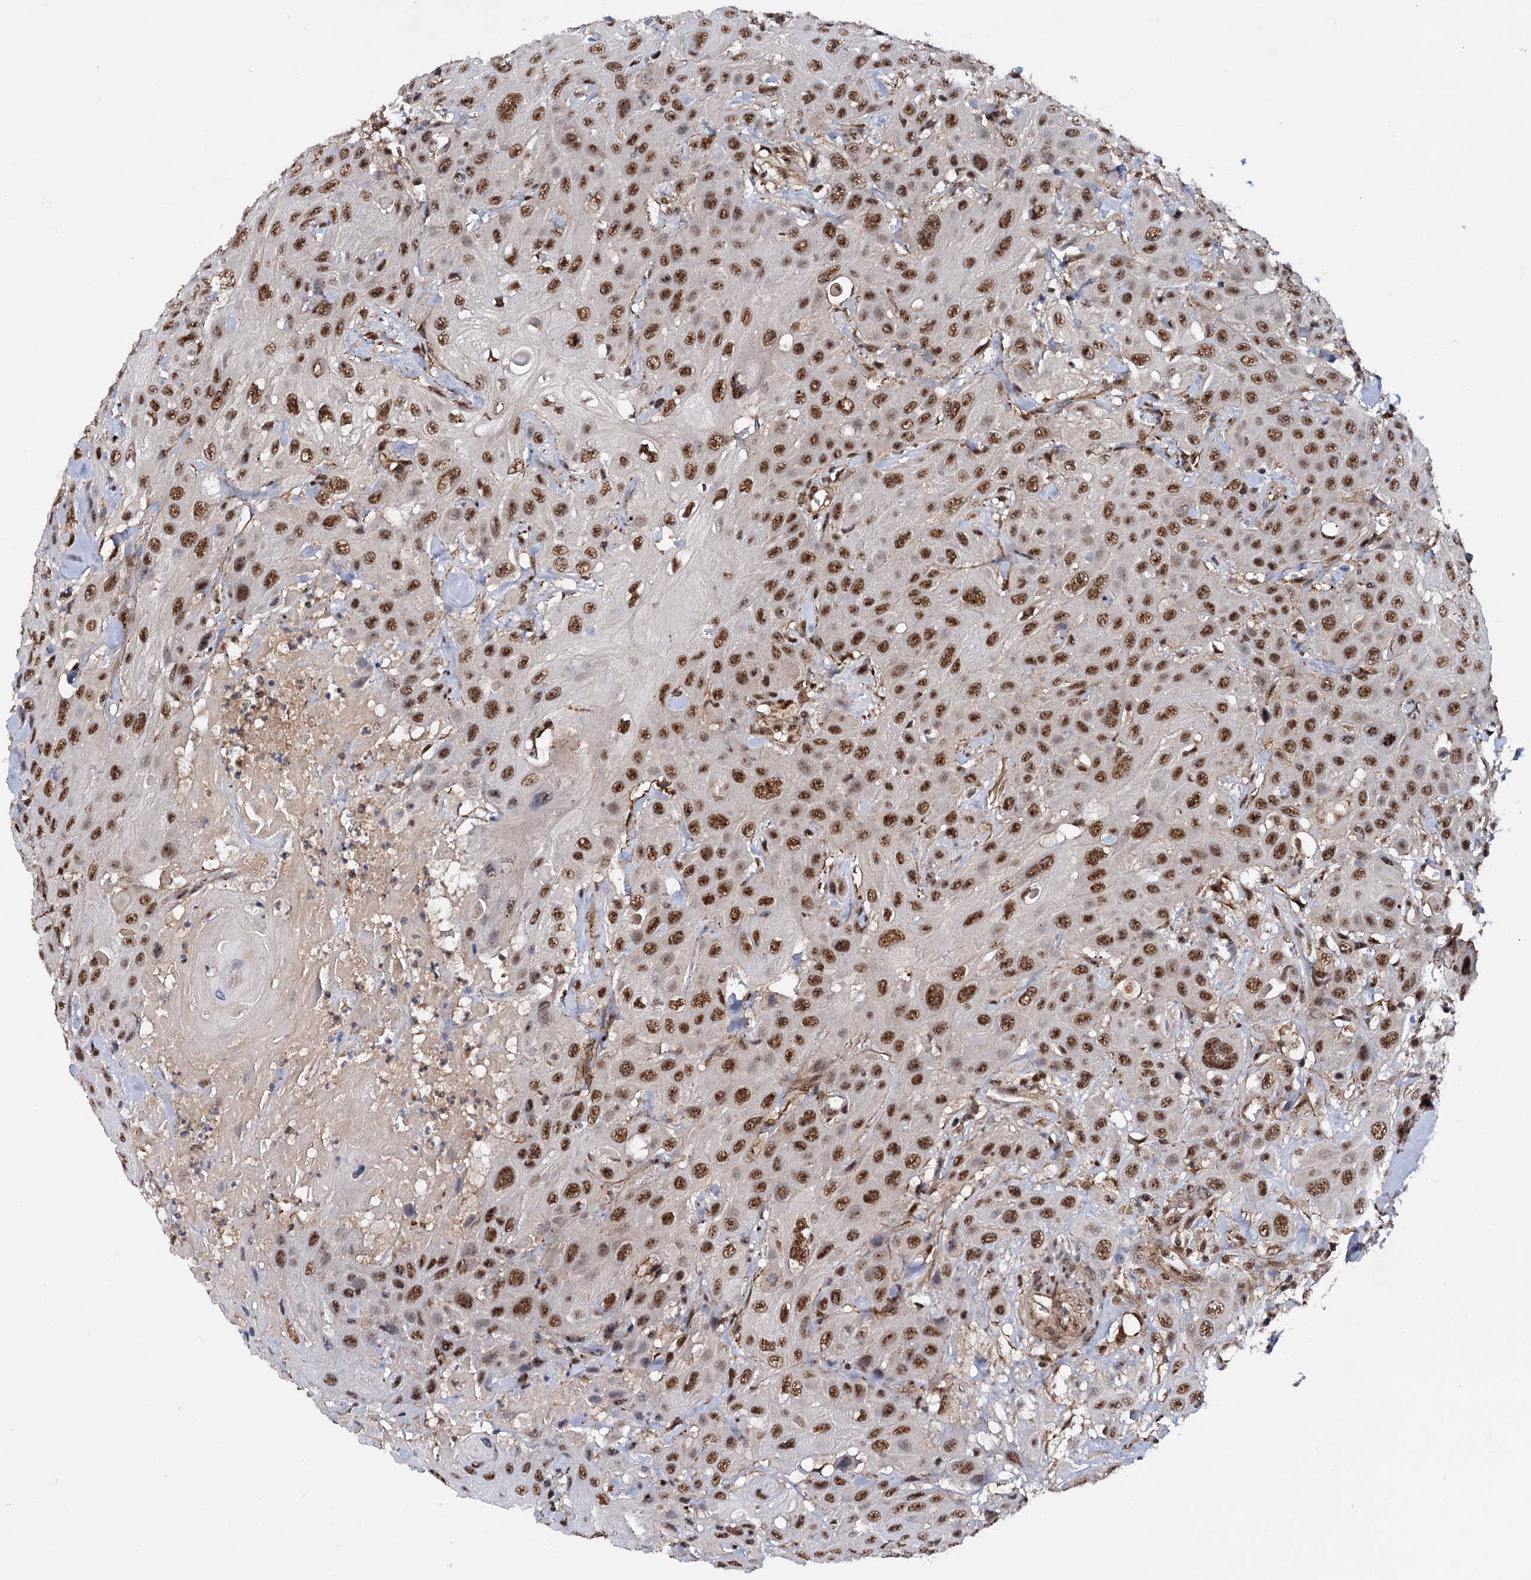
{"staining": {"intensity": "strong", "quantity": ">75%", "location": "nuclear"}, "tissue": "head and neck cancer", "cell_type": "Tumor cells", "image_type": "cancer", "snomed": [{"axis": "morphology", "description": "Squamous cell carcinoma, NOS"}, {"axis": "topography", "description": "Head-Neck"}], "caption": "High-power microscopy captured an immunohistochemistry micrograph of head and neck squamous cell carcinoma, revealing strong nuclear staining in approximately >75% of tumor cells. (DAB (3,3'-diaminobenzidine) IHC, brown staining for protein, blue staining for nuclei).", "gene": "TBC1D12", "patient": {"sex": "male", "age": 81}}